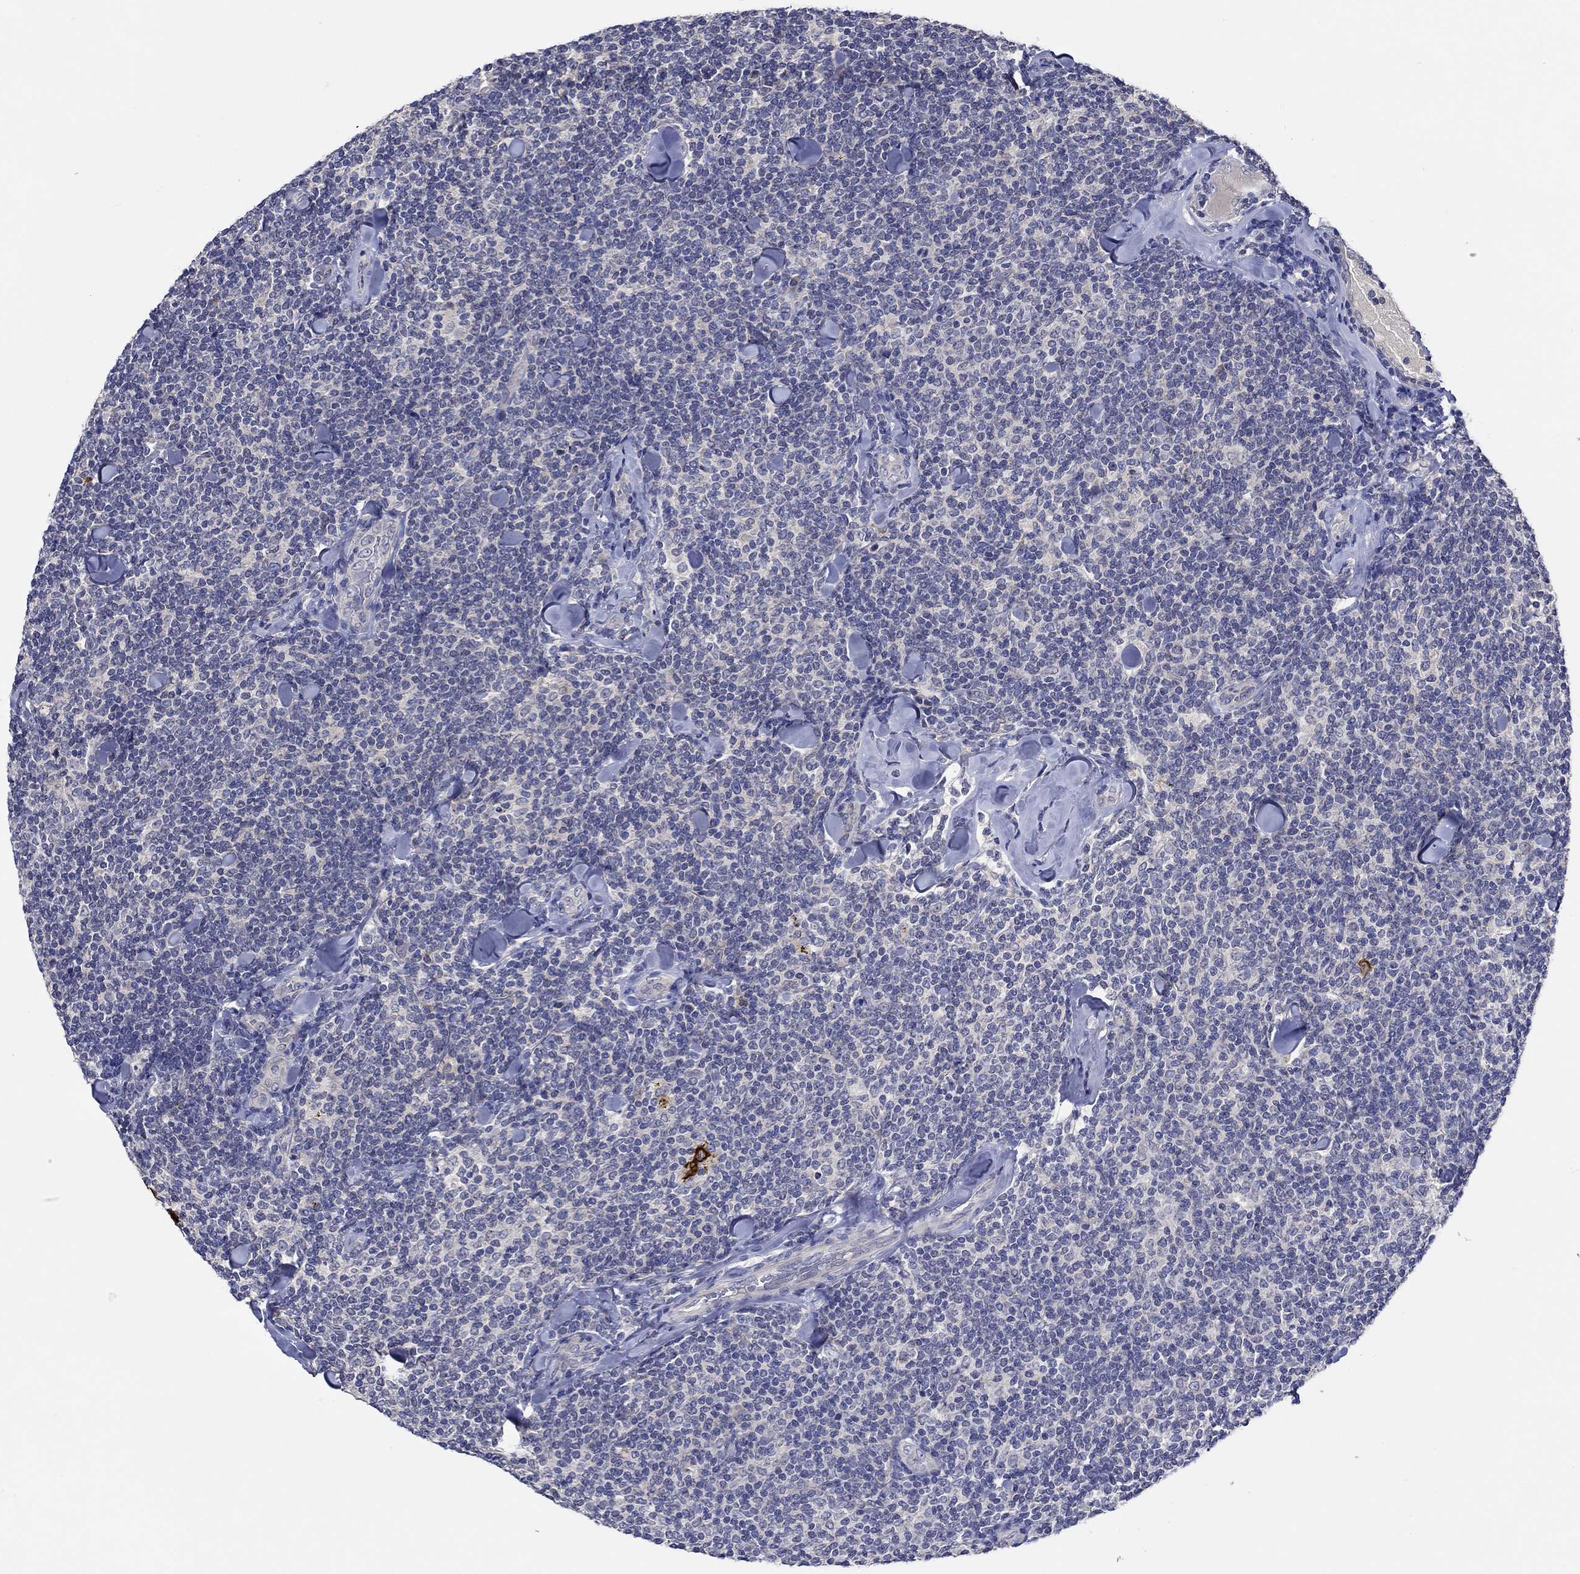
{"staining": {"intensity": "negative", "quantity": "none", "location": "none"}, "tissue": "lymphoma", "cell_type": "Tumor cells", "image_type": "cancer", "snomed": [{"axis": "morphology", "description": "Malignant lymphoma, non-Hodgkin's type, Low grade"}, {"axis": "topography", "description": "Lymph node"}], "caption": "Immunohistochemistry (IHC) photomicrograph of lymphoma stained for a protein (brown), which shows no expression in tumor cells.", "gene": "CHIT1", "patient": {"sex": "female", "age": 56}}